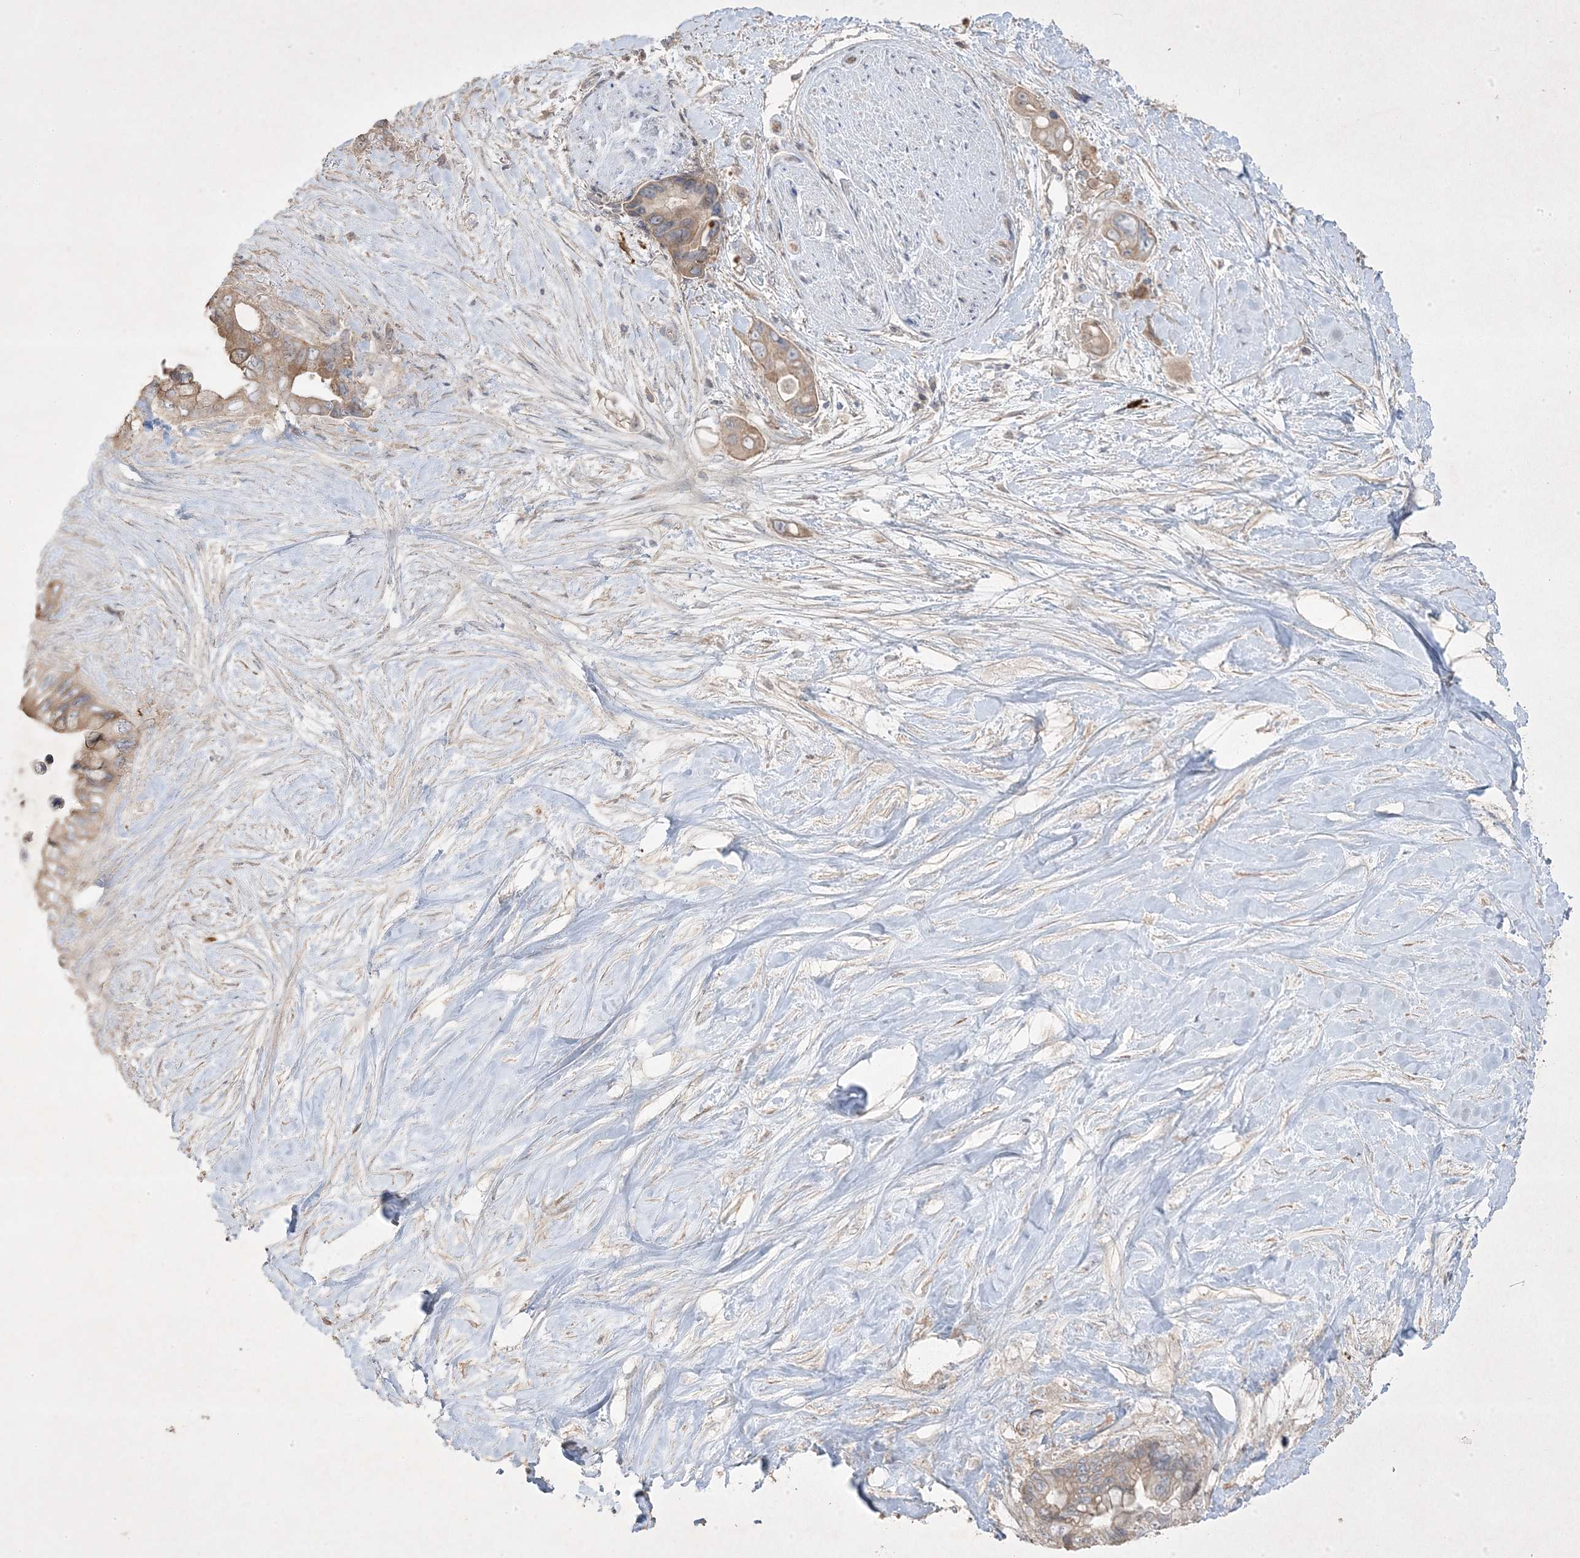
{"staining": {"intensity": "weak", "quantity": "<25%", "location": "cytoplasmic/membranous"}, "tissue": "pancreatic cancer", "cell_type": "Tumor cells", "image_type": "cancer", "snomed": [{"axis": "morphology", "description": "Adenocarcinoma, NOS"}, {"axis": "topography", "description": "Pancreas"}], "caption": "A histopathology image of human pancreatic cancer is negative for staining in tumor cells.", "gene": "RGL4", "patient": {"sex": "female", "age": 72}}